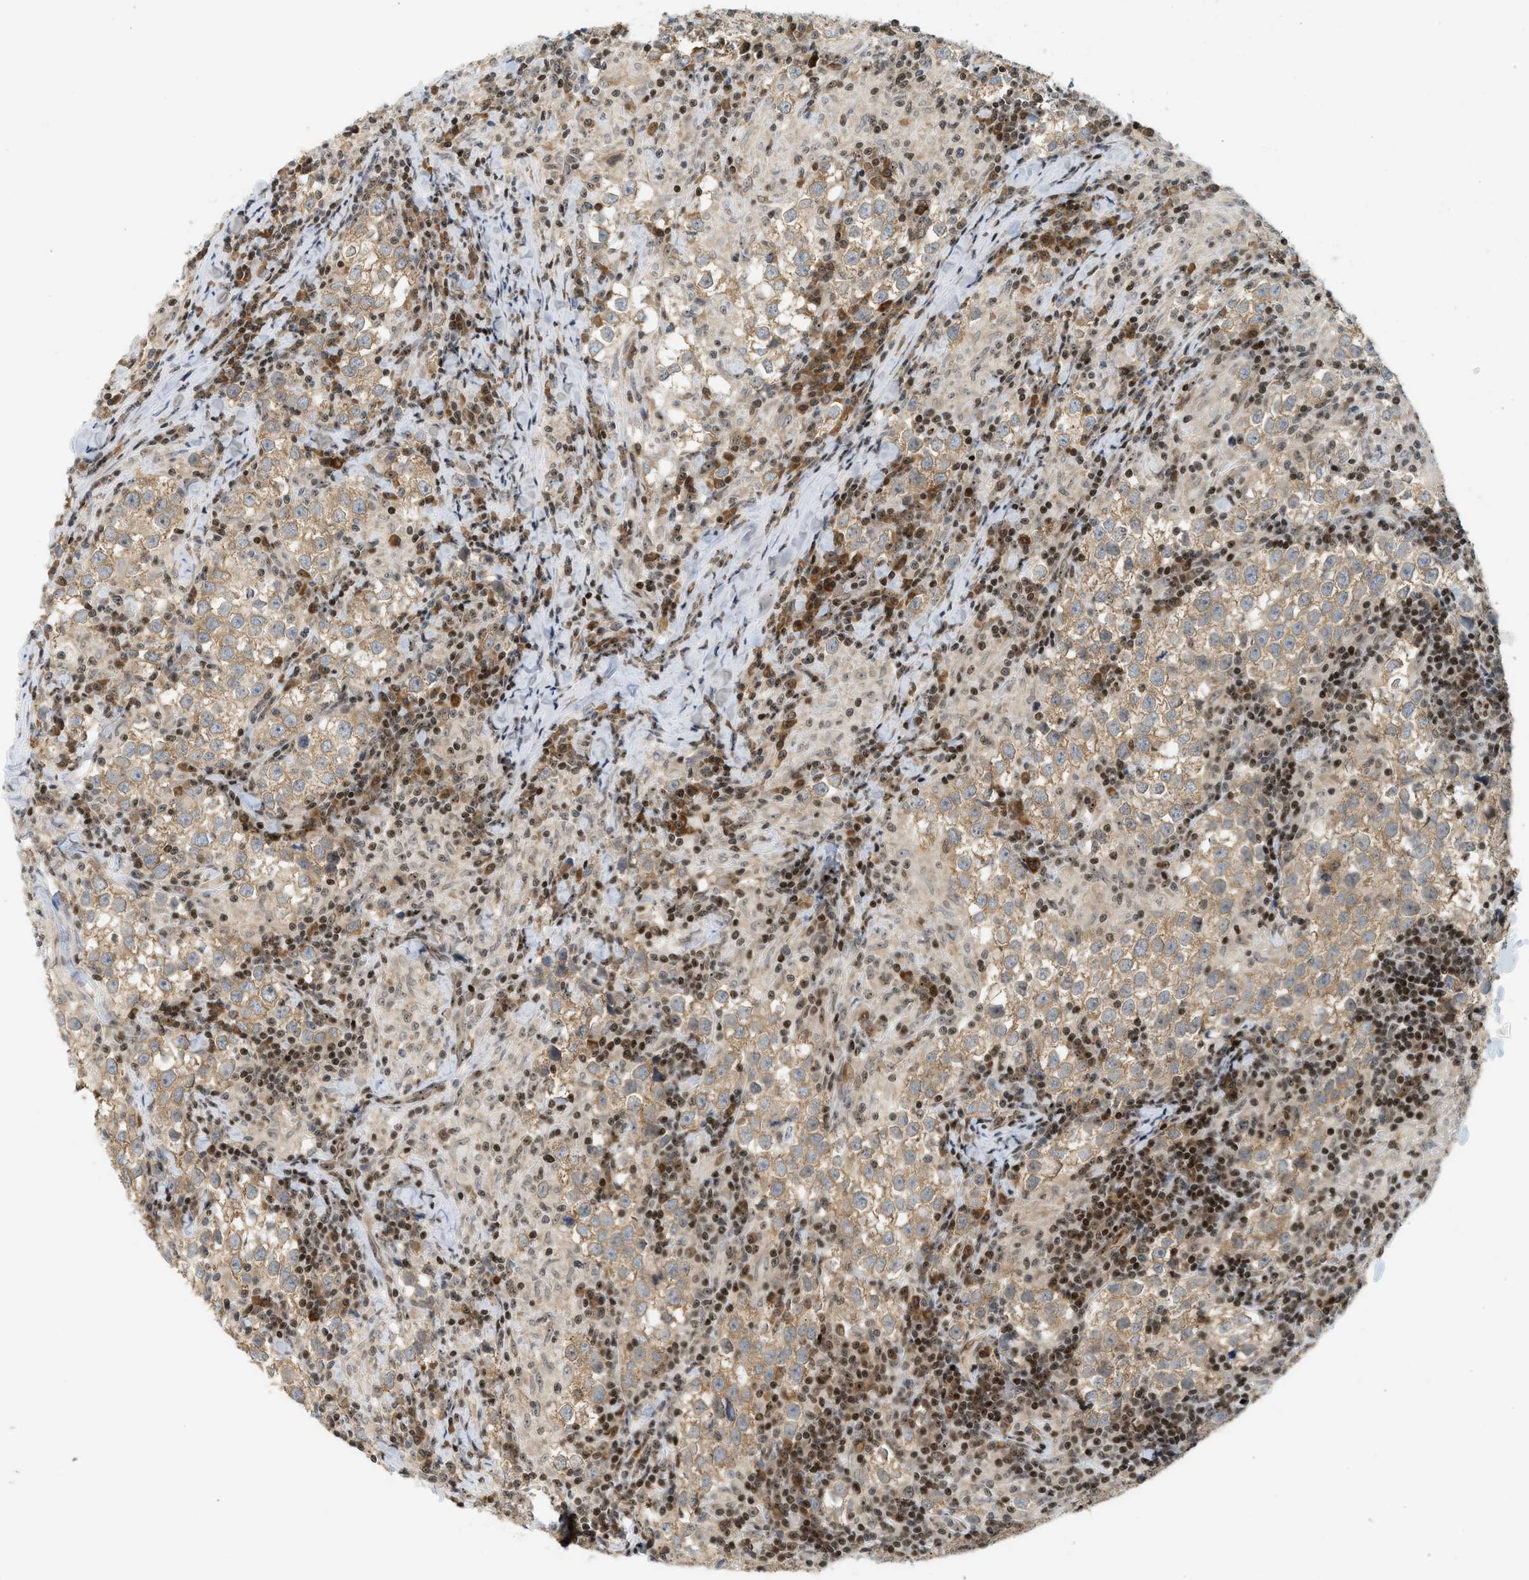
{"staining": {"intensity": "weak", "quantity": ">75%", "location": "cytoplasmic/membranous"}, "tissue": "testis cancer", "cell_type": "Tumor cells", "image_type": "cancer", "snomed": [{"axis": "morphology", "description": "Seminoma, NOS"}, {"axis": "morphology", "description": "Carcinoma, Embryonal, NOS"}, {"axis": "topography", "description": "Testis"}], "caption": "This image exhibits IHC staining of testis cancer (embryonal carcinoma), with low weak cytoplasmic/membranous staining in approximately >75% of tumor cells.", "gene": "ZNF22", "patient": {"sex": "male", "age": 36}}